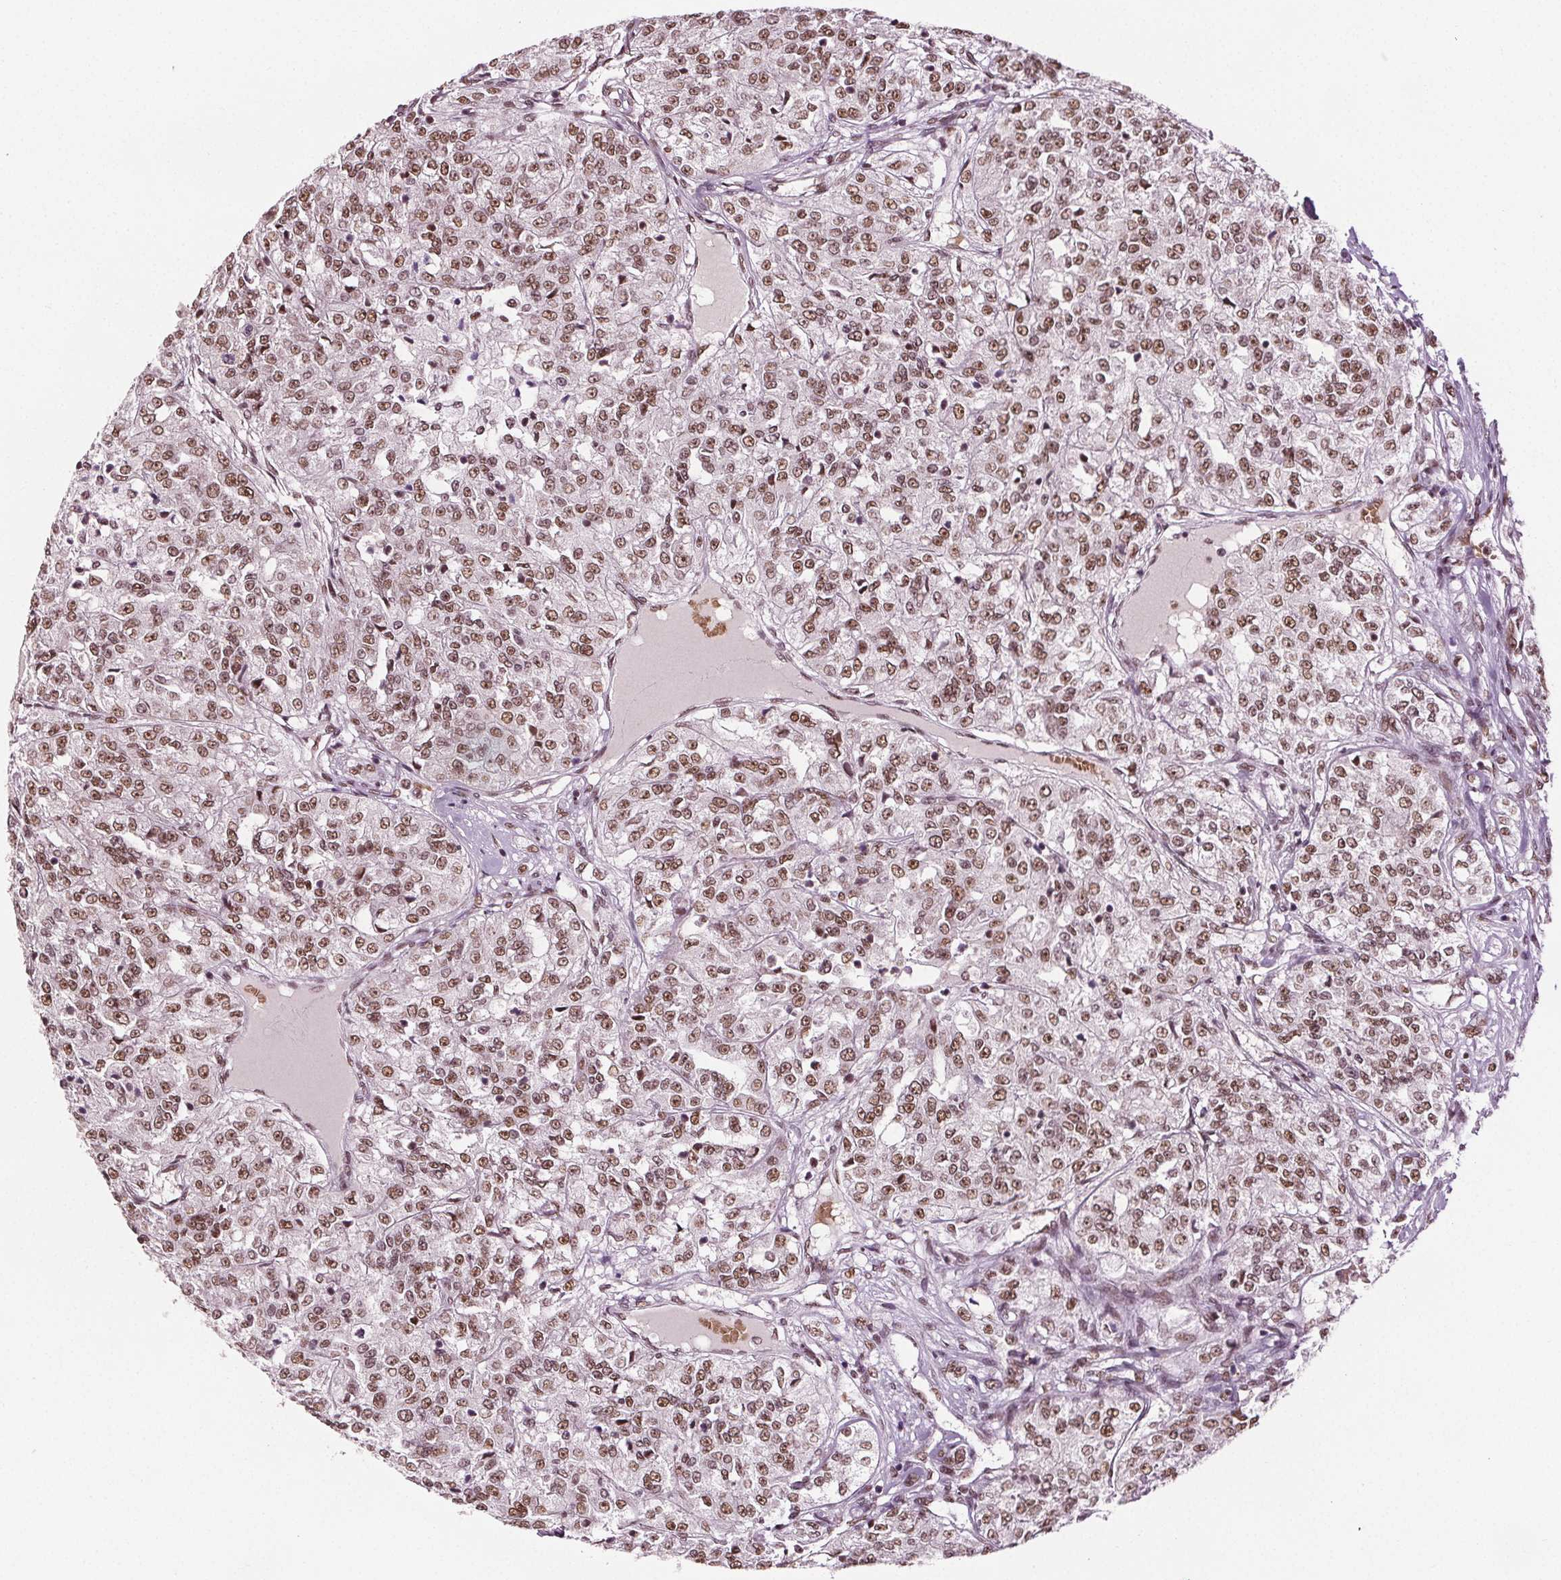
{"staining": {"intensity": "moderate", "quantity": ">75%", "location": "nuclear"}, "tissue": "renal cancer", "cell_type": "Tumor cells", "image_type": "cancer", "snomed": [{"axis": "morphology", "description": "Adenocarcinoma, NOS"}, {"axis": "topography", "description": "Kidney"}], "caption": "Protein staining of adenocarcinoma (renal) tissue shows moderate nuclear staining in about >75% of tumor cells. (Stains: DAB (3,3'-diaminobenzidine) in brown, nuclei in blue, Microscopy: brightfield microscopy at high magnification).", "gene": "IWS1", "patient": {"sex": "female", "age": 63}}